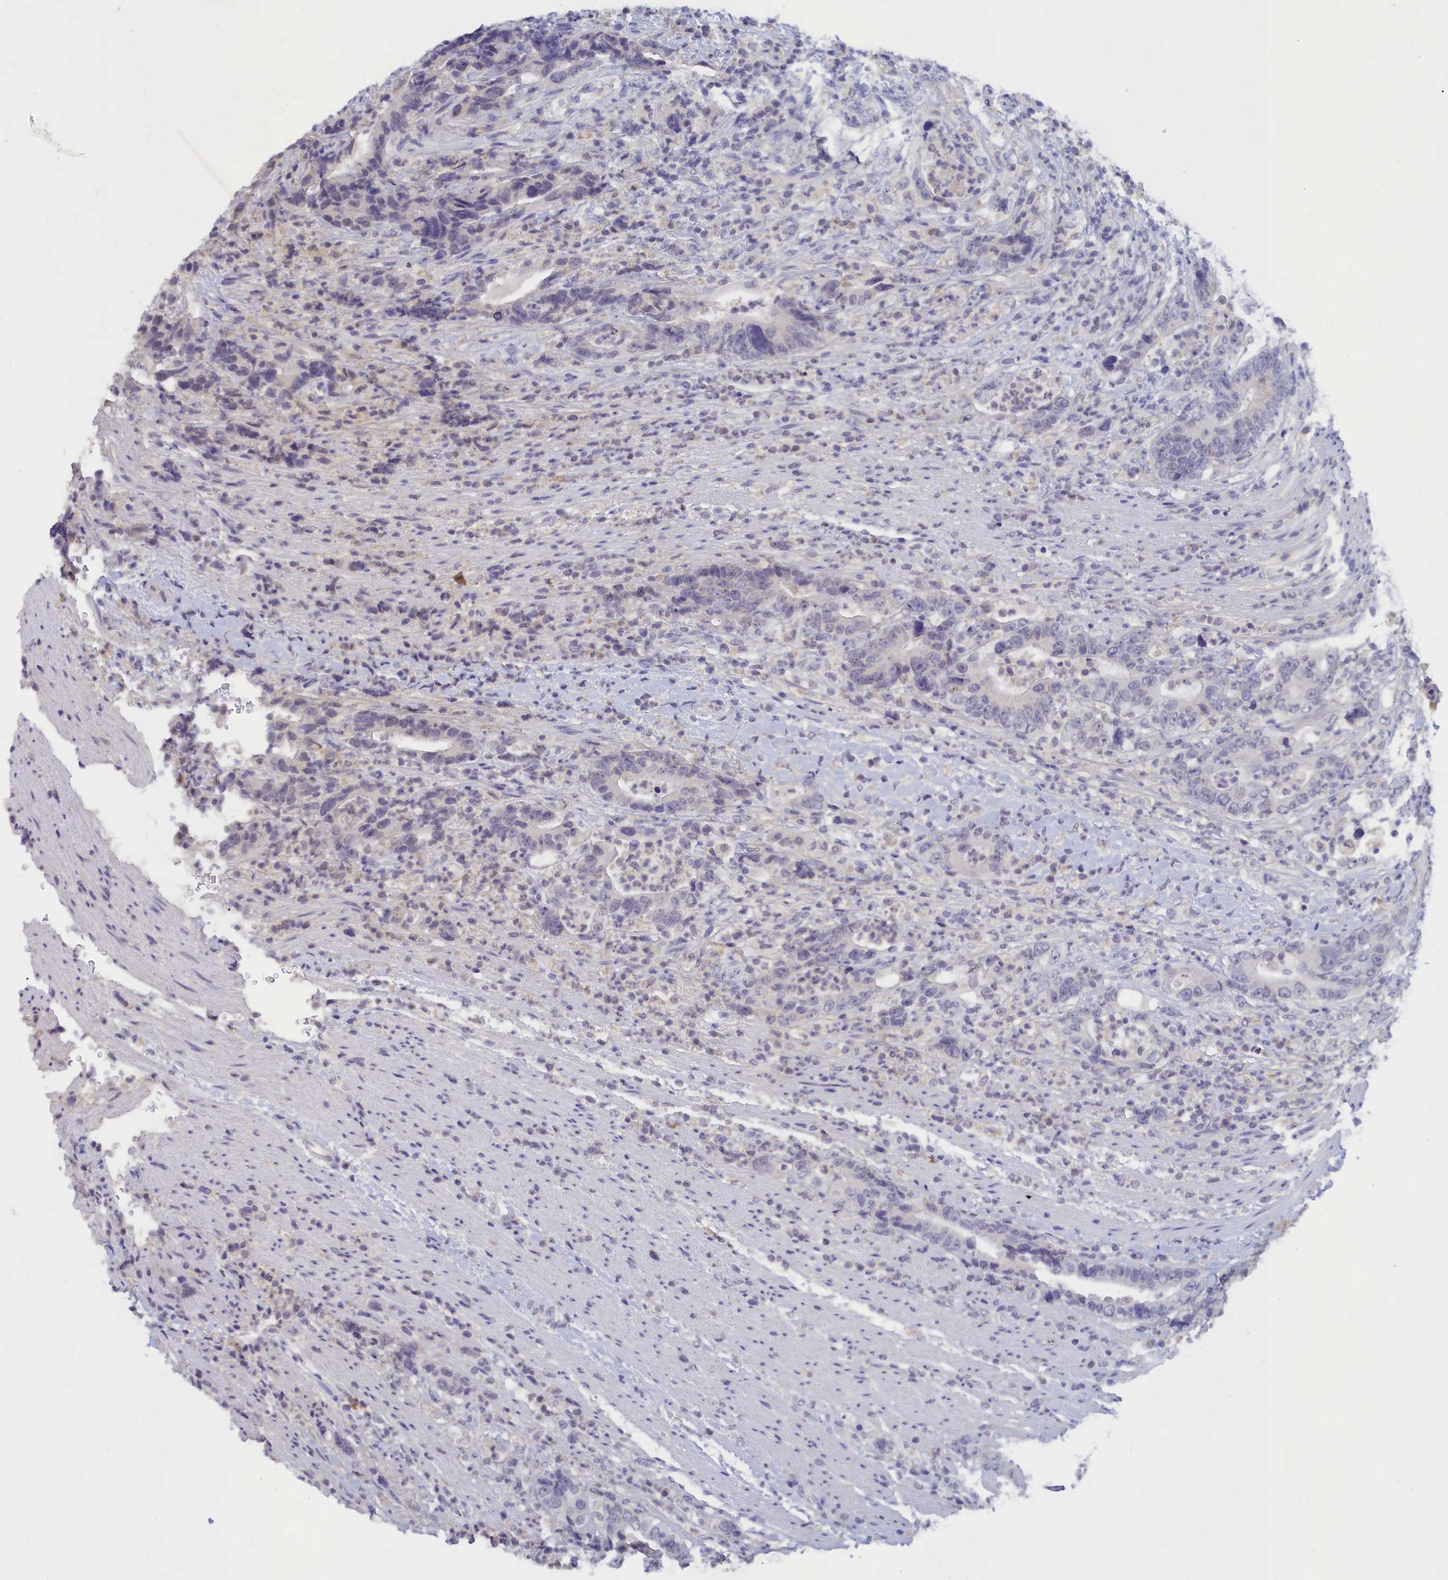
{"staining": {"intensity": "negative", "quantity": "none", "location": "none"}, "tissue": "colorectal cancer", "cell_type": "Tumor cells", "image_type": "cancer", "snomed": [{"axis": "morphology", "description": "Adenocarcinoma, NOS"}, {"axis": "topography", "description": "Colon"}], "caption": "The IHC image has no significant positivity in tumor cells of adenocarcinoma (colorectal) tissue.", "gene": "LRIF1", "patient": {"sex": "female", "age": 75}}